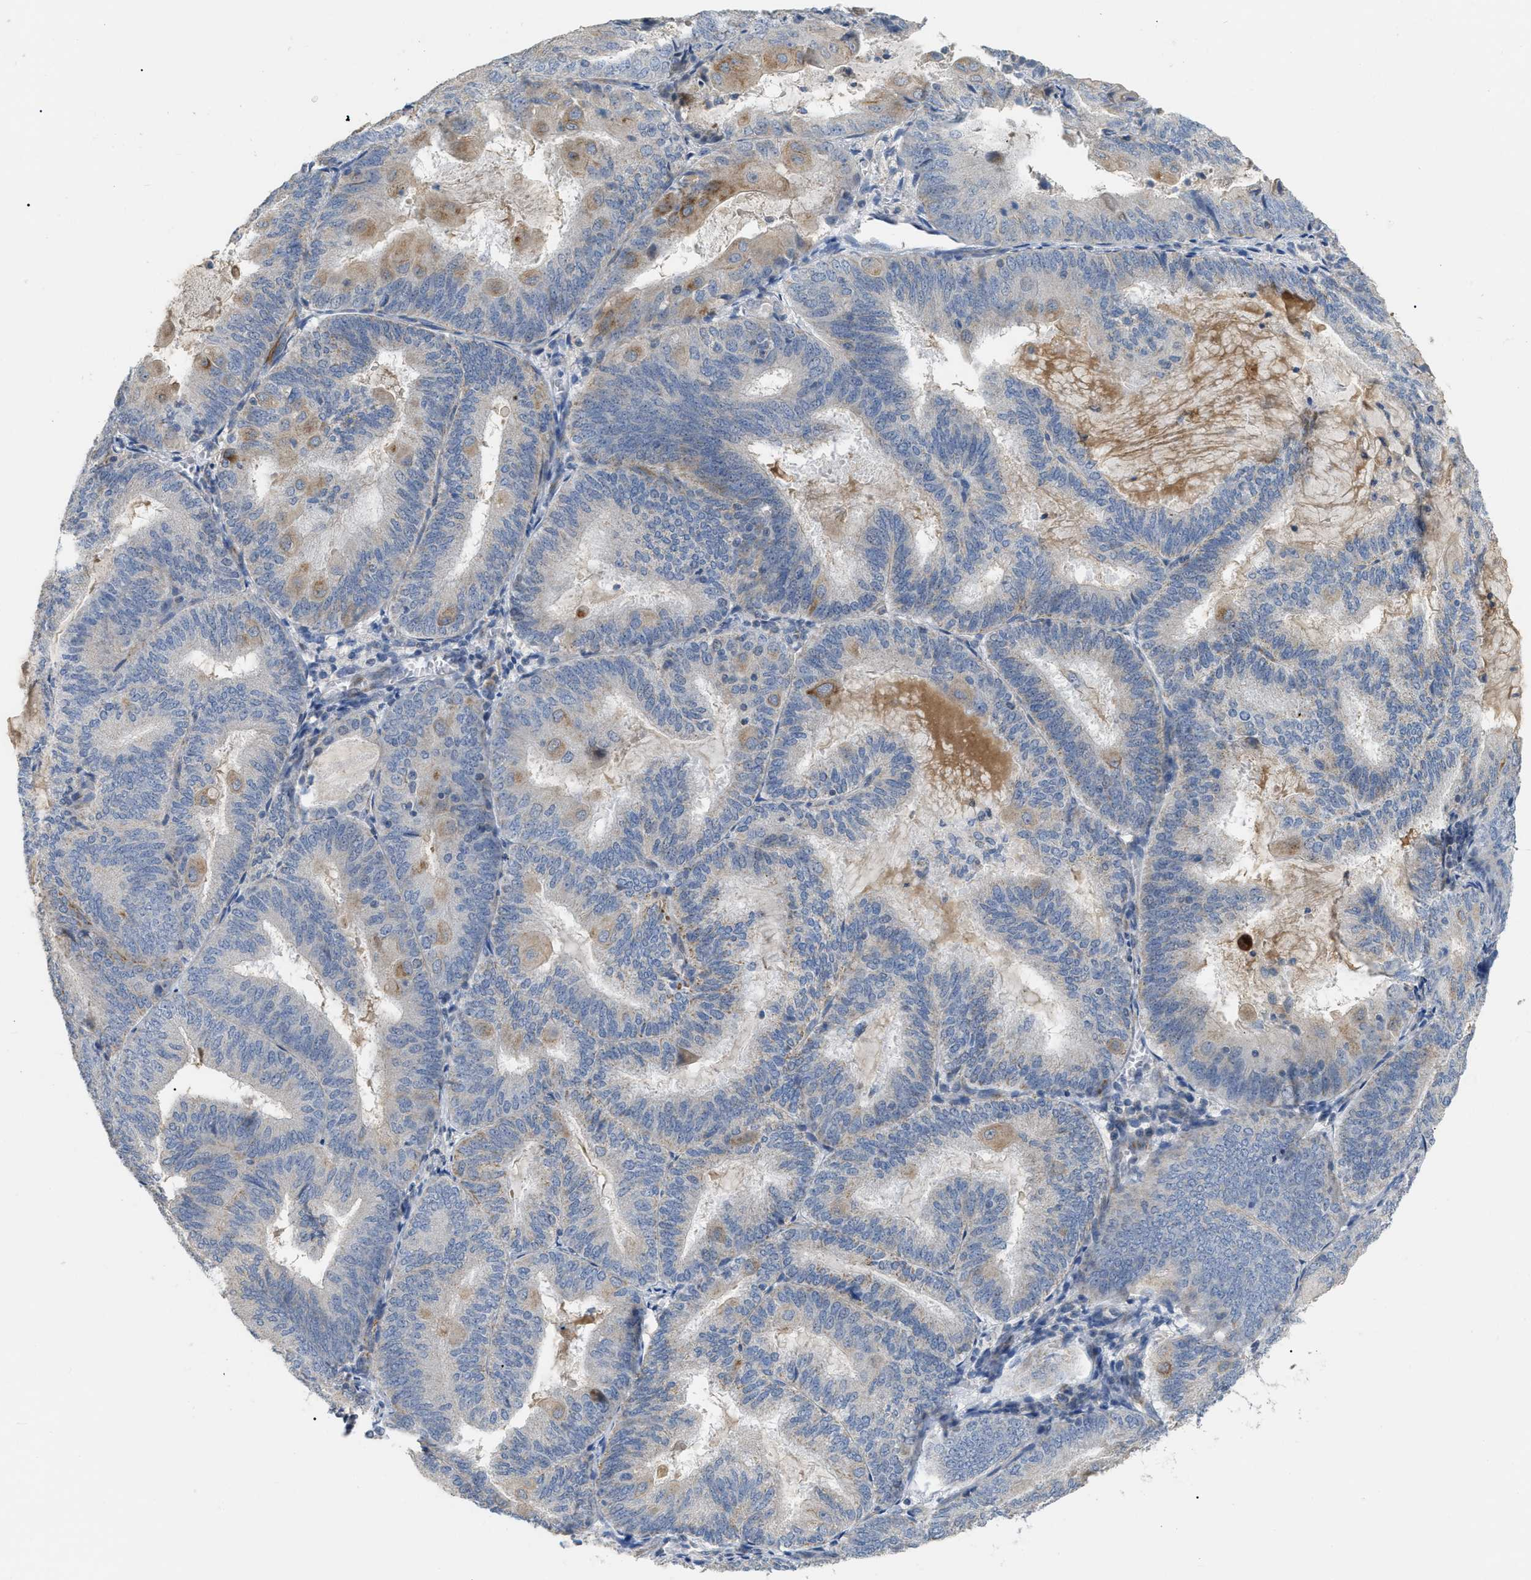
{"staining": {"intensity": "moderate", "quantity": "<25%", "location": "cytoplasmic/membranous"}, "tissue": "endometrial cancer", "cell_type": "Tumor cells", "image_type": "cancer", "snomed": [{"axis": "morphology", "description": "Adenocarcinoma, NOS"}, {"axis": "topography", "description": "Endometrium"}], "caption": "An immunohistochemistry image of tumor tissue is shown. Protein staining in brown labels moderate cytoplasmic/membranous positivity in adenocarcinoma (endometrial) within tumor cells.", "gene": "DHX58", "patient": {"sex": "female", "age": 81}}